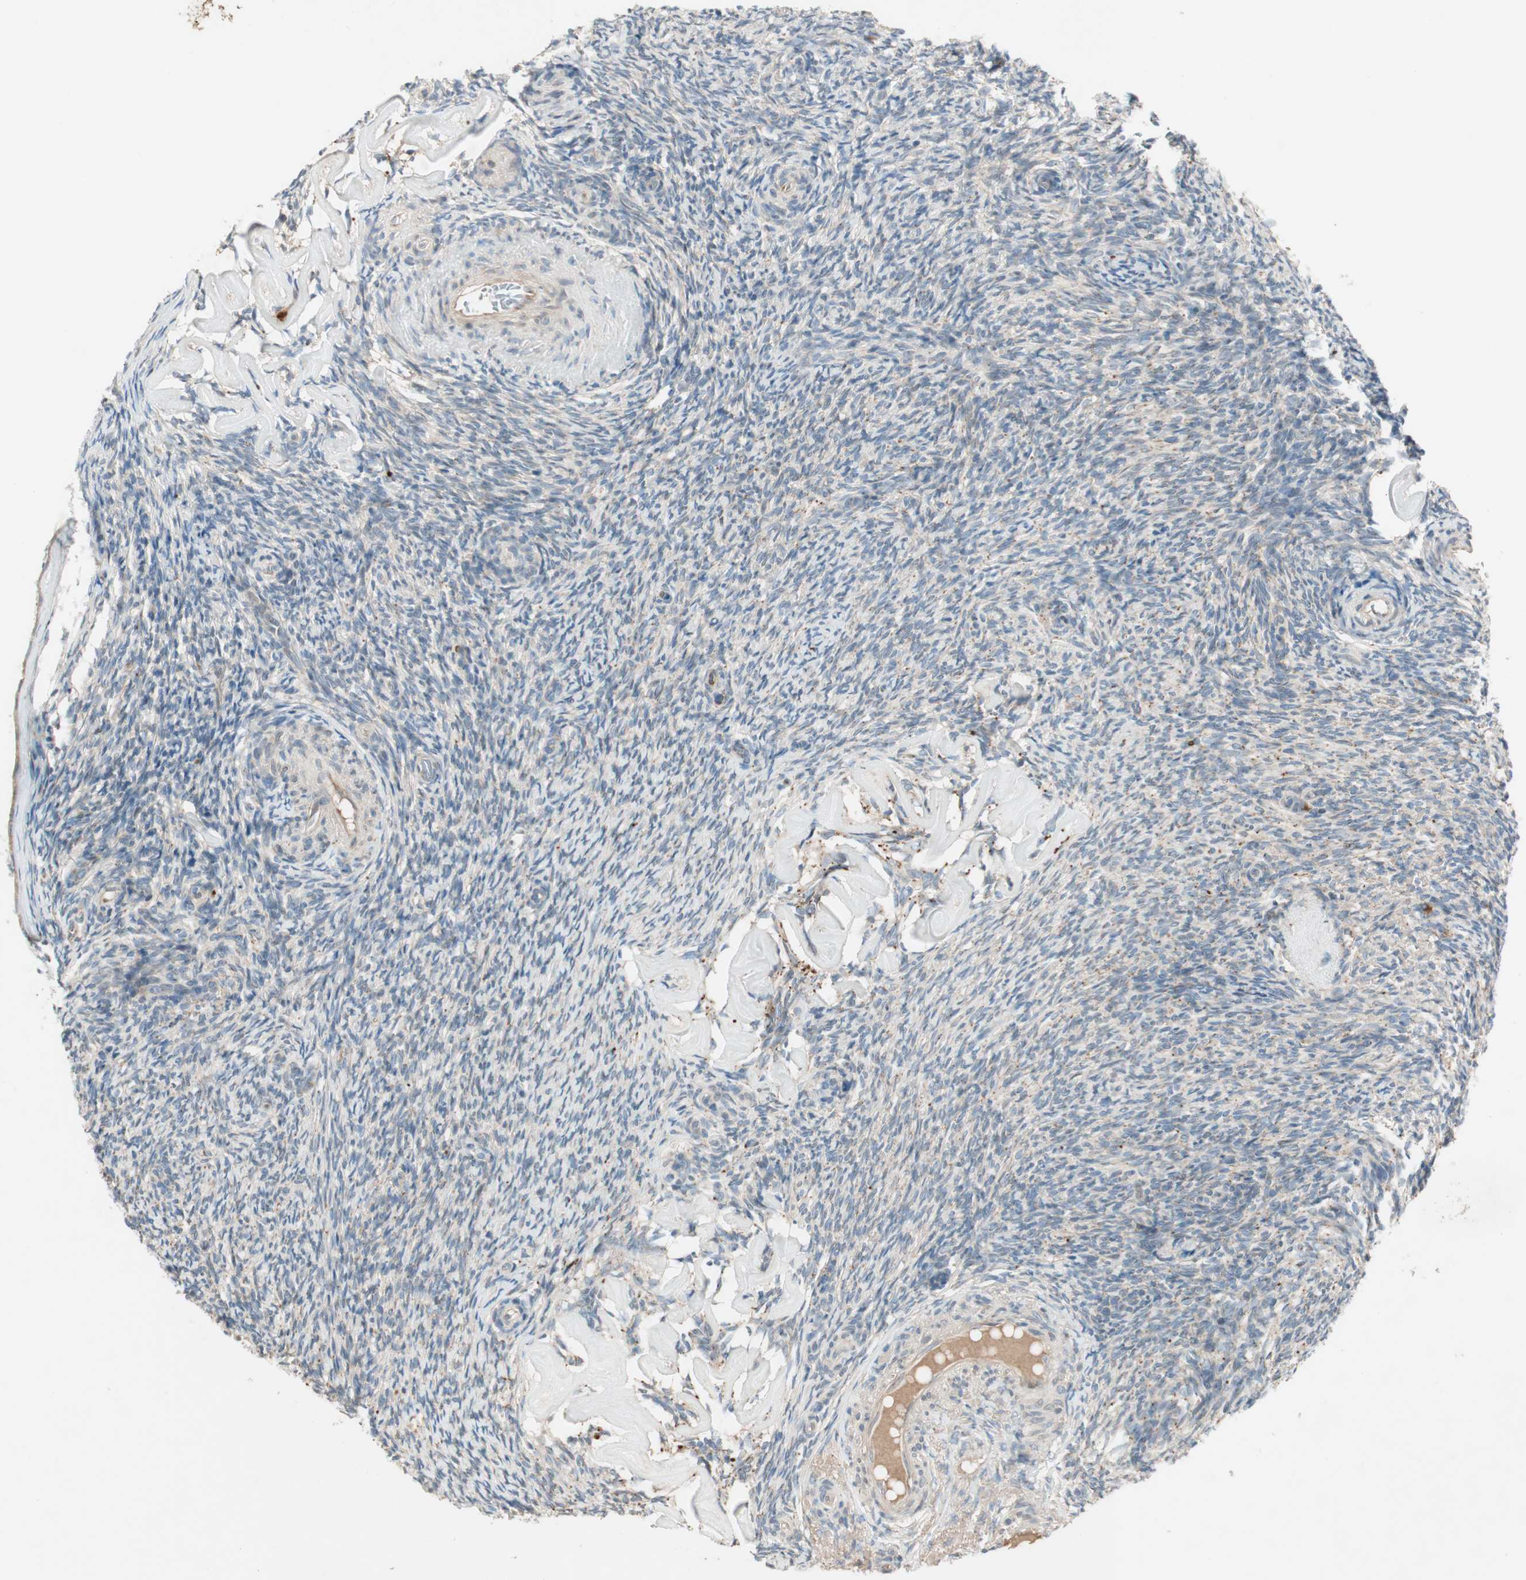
{"staining": {"intensity": "moderate", "quantity": "25%-75%", "location": "cytoplasmic/membranous"}, "tissue": "ovary", "cell_type": "Ovarian stroma cells", "image_type": "normal", "snomed": [{"axis": "morphology", "description": "Normal tissue, NOS"}, {"axis": "topography", "description": "Ovary"}], "caption": "Immunohistochemical staining of unremarkable ovary exhibits moderate cytoplasmic/membranous protein staining in approximately 25%-75% of ovarian stroma cells. (DAB IHC, brown staining for protein, blue staining for nuclei).", "gene": "APOO", "patient": {"sex": "female", "age": 60}}